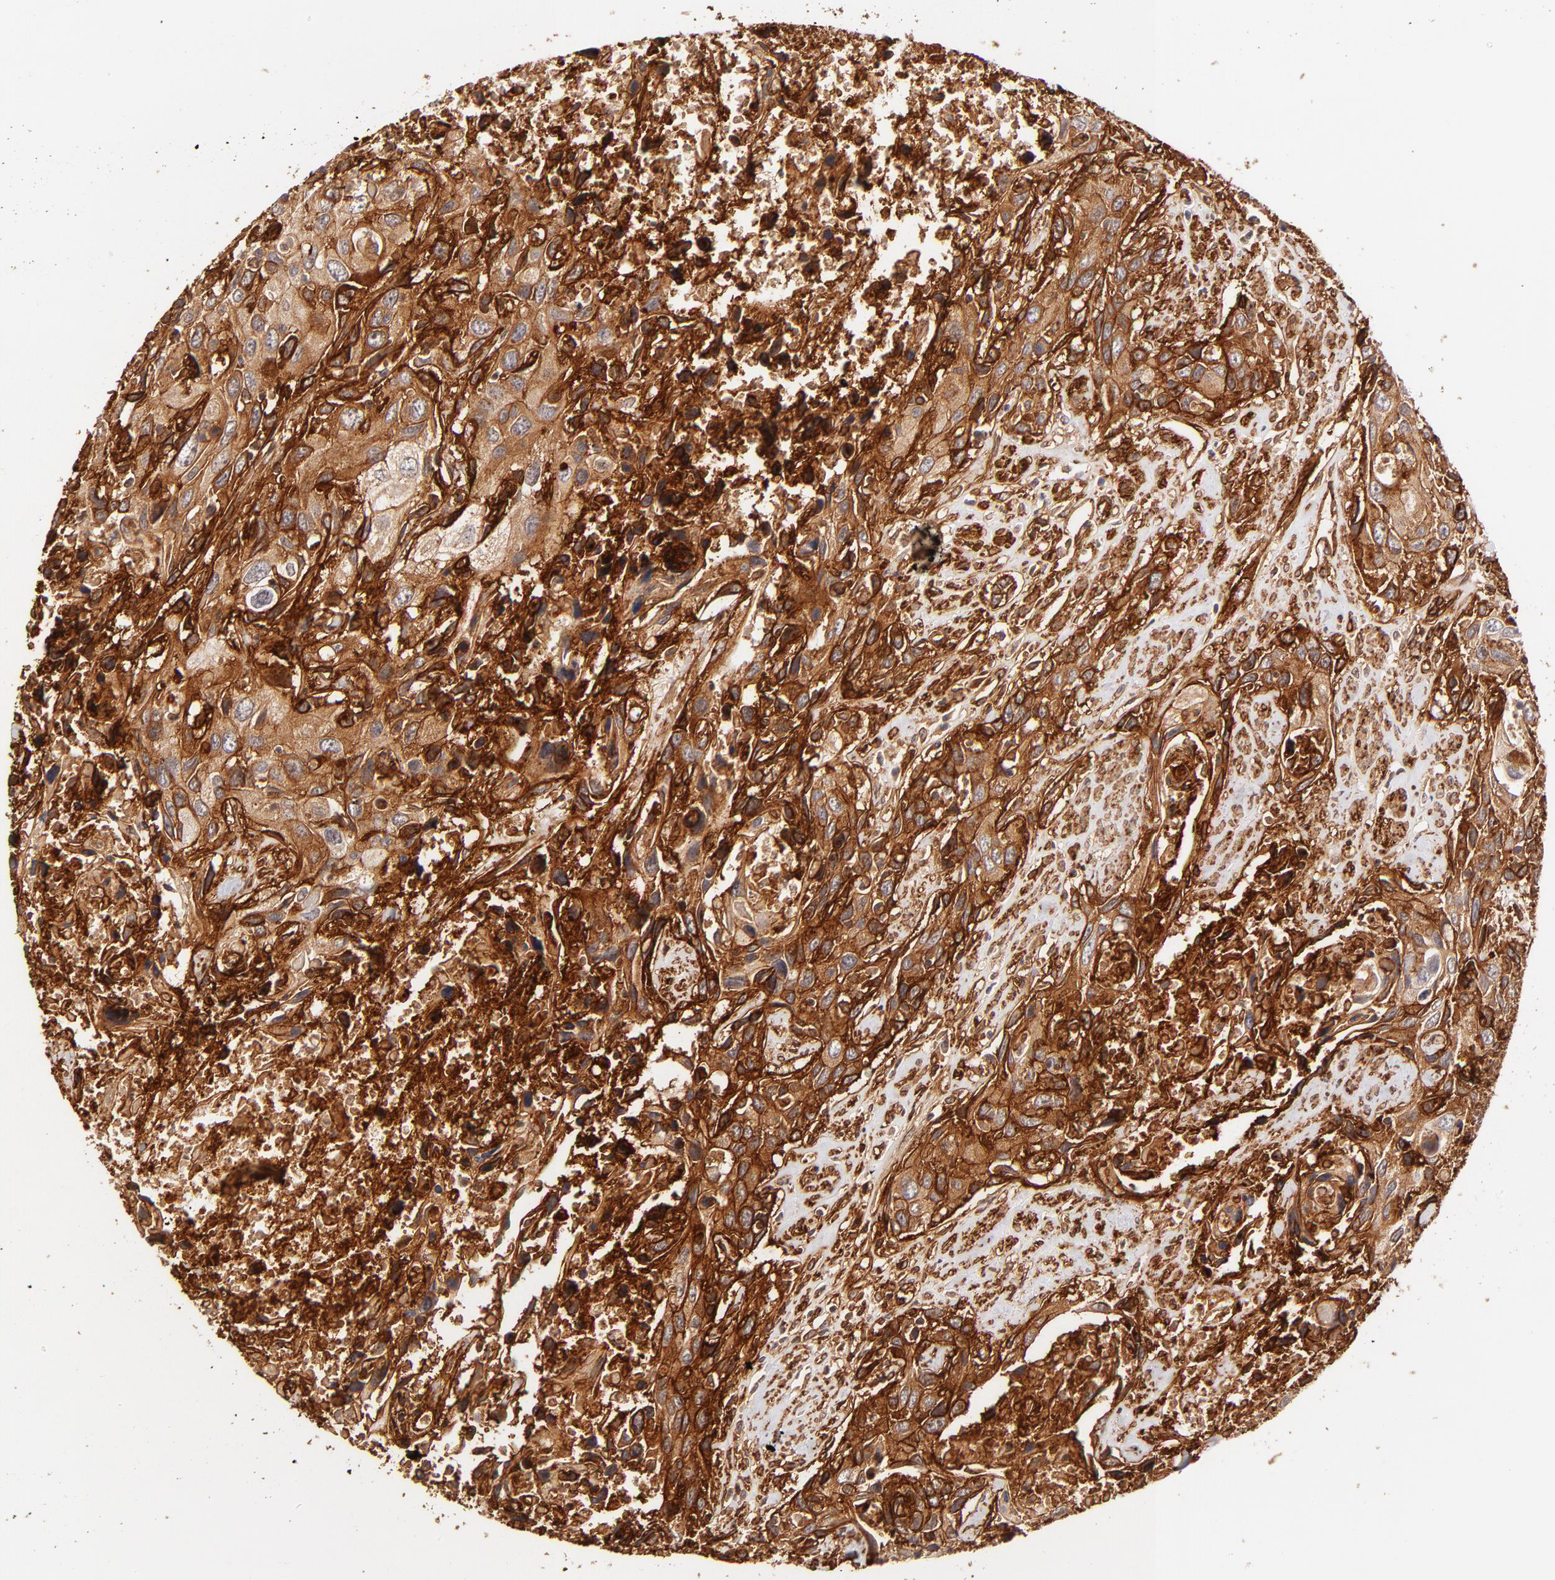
{"staining": {"intensity": "strong", "quantity": ">75%", "location": "cytoplasmic/membranous"}, "tissue": "urothelial cancer", "cell_type": "Tumor cells", "image_type": "cancer", "snomed": [{"axis": "morphology", "description": "Urothelial carcinoma, High grade"}, {"axis": "topography", "description": "Urinary bladder"}], "caption": "A brown stain labels strong cytoplasmic/membranous expression of a protein in human urothelial cancer tumor cells. (Stains: DAB (3,3'-diaminobenzidine) in brown, nuclei in blue, Microscopy: brightfield microscopy at high magnification).", "gene": "ITGB1", "patient": {"sex": "male", "age": 71}}